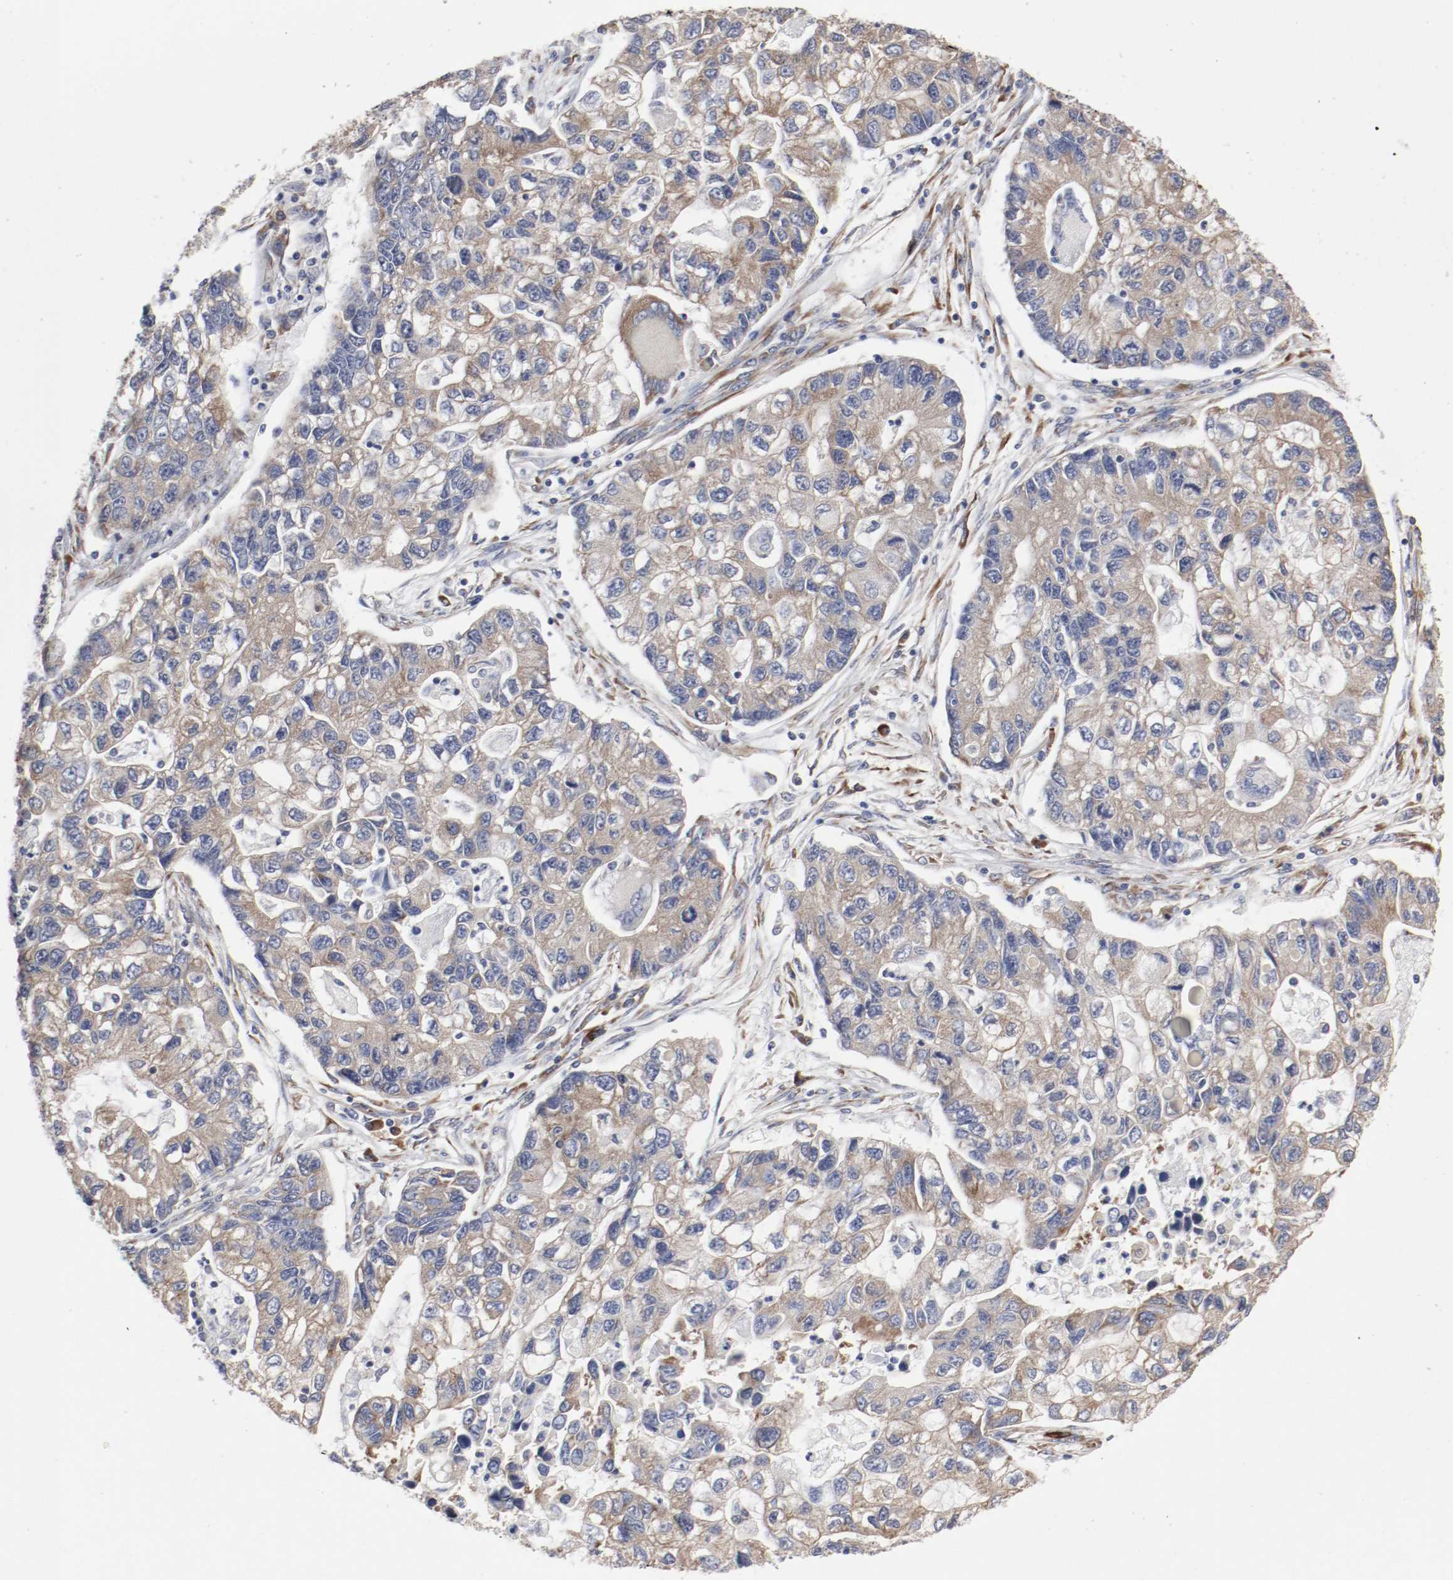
{"staining": {"intensity": "weak", "quantity": ">75%", "location": "cytoplasmic/membranous"}, "tissue": "lung cancer", "cell_type": "Tumor cells", "image_type": "cancer", "snomed": [{"axis": "morphology", "description": "Adenocarcinoma, NOS"}, {"axis": "topography", "description": "Lung"}], "caption": "High-magnification brightfield microscopy of lung cancer stained with DAB (brown) and counterstained with hematoxylin (blue). tumor cells exhibit weak cytoplasmic/membranous expression is appreciated in about>75% of cells.", "gene": "FKBP3", "patient": {"sex": "female", "age": 51}}